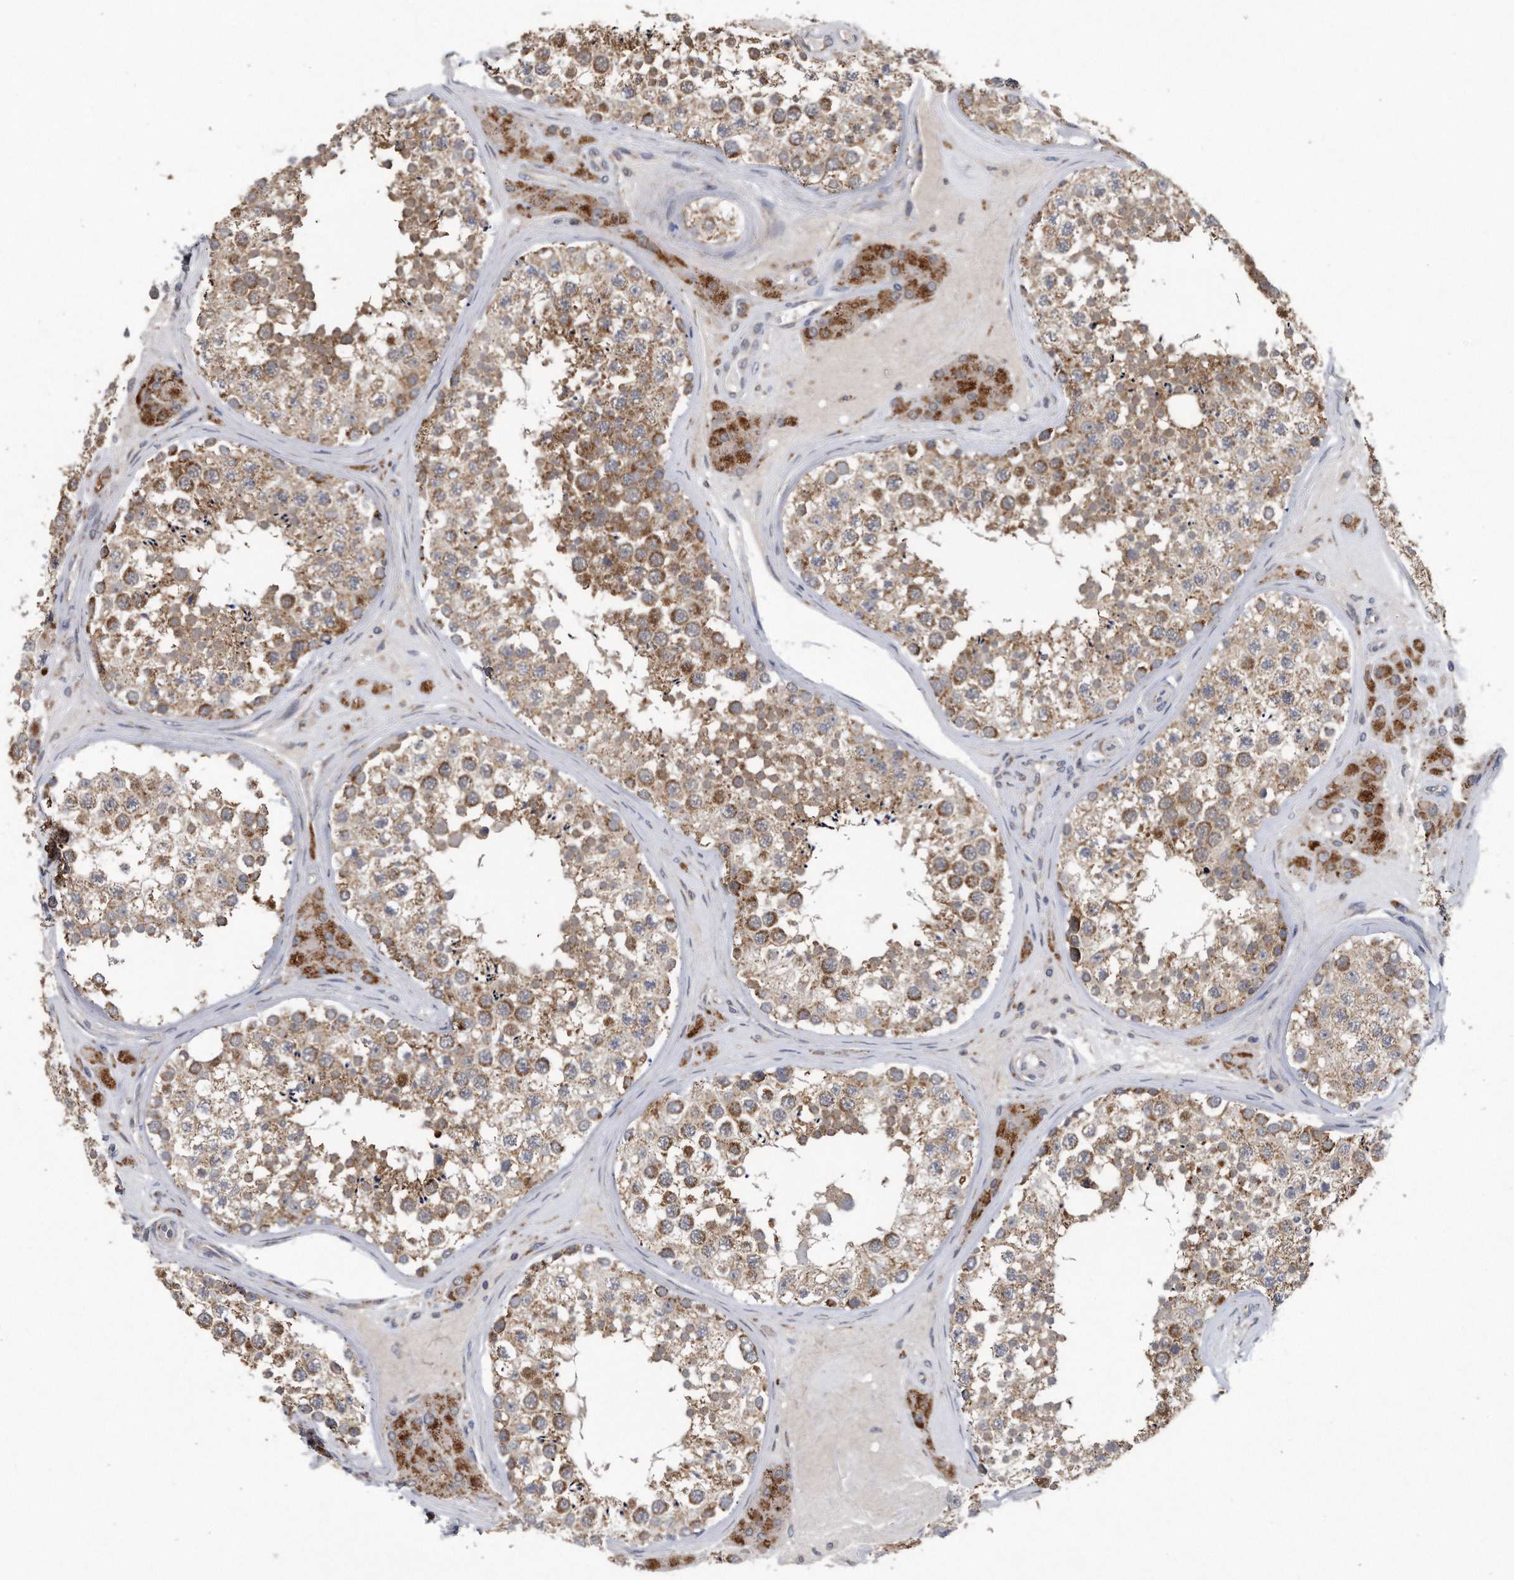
{"staining": {"intensity": "moderate", "quantity": ">75%", "location": "cytoplasmic/membranous"}, "tissue": "testis", "cell_type": "Cells in seminiferous ducts", "image_type": "normal", "snomed": [{"axis": "morphology", "description": "Normal tissue, NOS"}, {"axis": "topography", "description": "Testis"}], "caption": "A brown stain highlights moderate cytoplasmic/membranous expression of a protein in cells in seminiferous ducts of unremarkable testis. The protein of interest is stained brown, and the nuclei are stained in blue (DAB (3,3'-diaminobenzidine) IHC with brightfield microscopy, high magnification).", "gene": "LYRM4", "patient": {"sex": "male", "age": 46}}